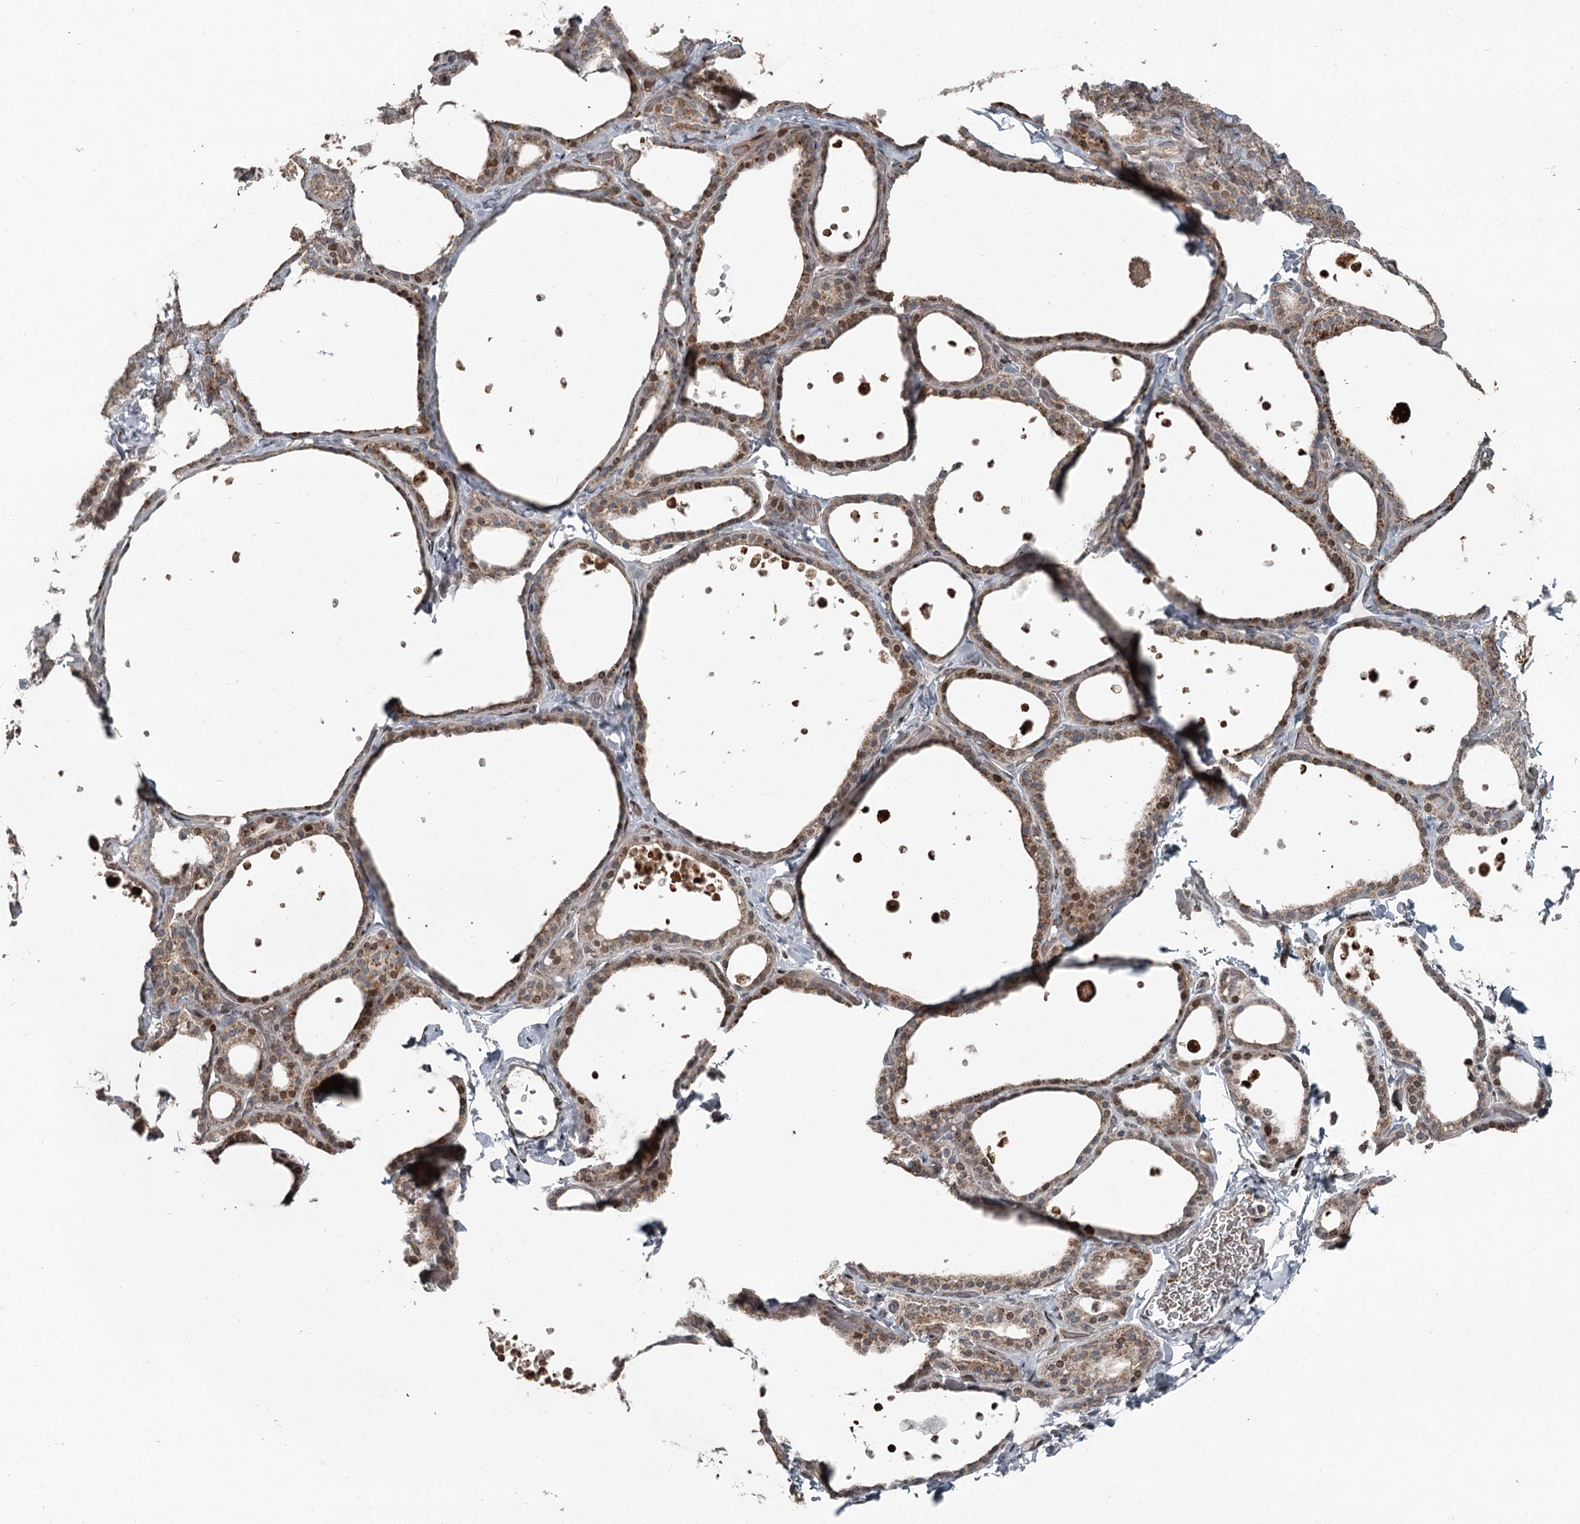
{"staining": {"intensity": "moderate", "quantity": ">75%", "location": "cytoplasmic/membranous"}, "tissue": "thyroid gland", "cell_type": "Glandular cells", "image_type": "normal", "snomed": [{"axis": "morphology", "description": "Normal tissue, NOS"}, {"axis": "topography", "description": "Thyroid gland"}], "caption": "Immunohistochemistry of benign thyroid gland shows medium levels of moderate cytoplasmic/membranous staining in approximately >75% of glandular cells. (Brightfield microscopy of DAB IHC at high magnification).", "gene": "RASSF8", "patient": {"sex": "female", "age": 44}}